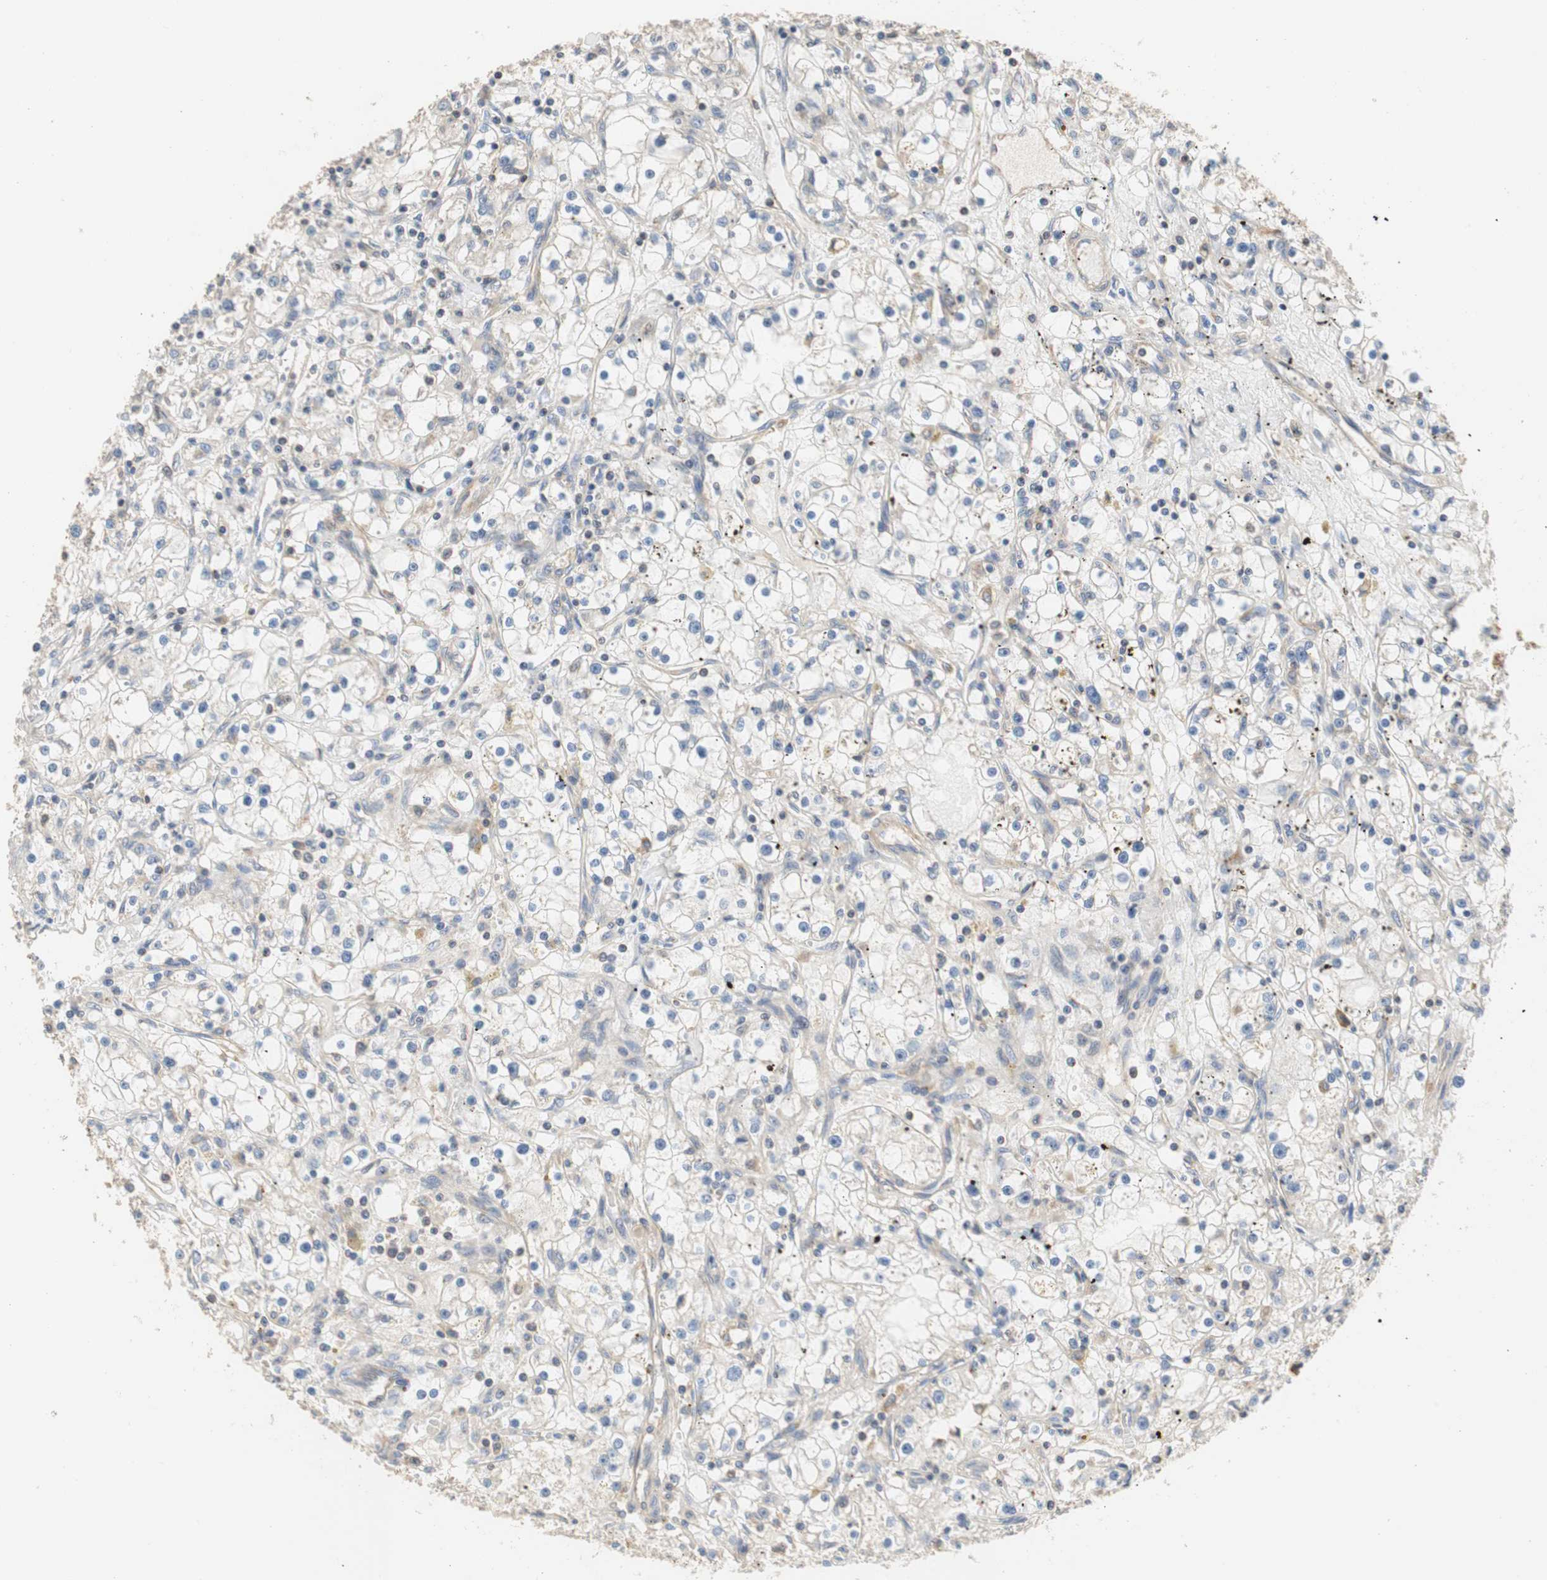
{"staining": {"intensity": "weak", "quantity": "25%-75%", "location": "cytoplasmic/membranous"}, "tissue": "renal cancer", "cell_type": "Tumor cells", "image_type": "cancer", "snomed": [{"axis": "morphology", "description": "Adenocarcinoma, NOS"}, {"axis": "topography", "description": "Kidney"}], "caption": "Immunohistochemical staining of human renal cancer (adenocarcinoma) demonstrates weak cytoplasmic/membranous protein expression in about 25%-75% of tumor cells.", "gene": "MAP4K2", "patient": {"sex": "male", "age": 56}}